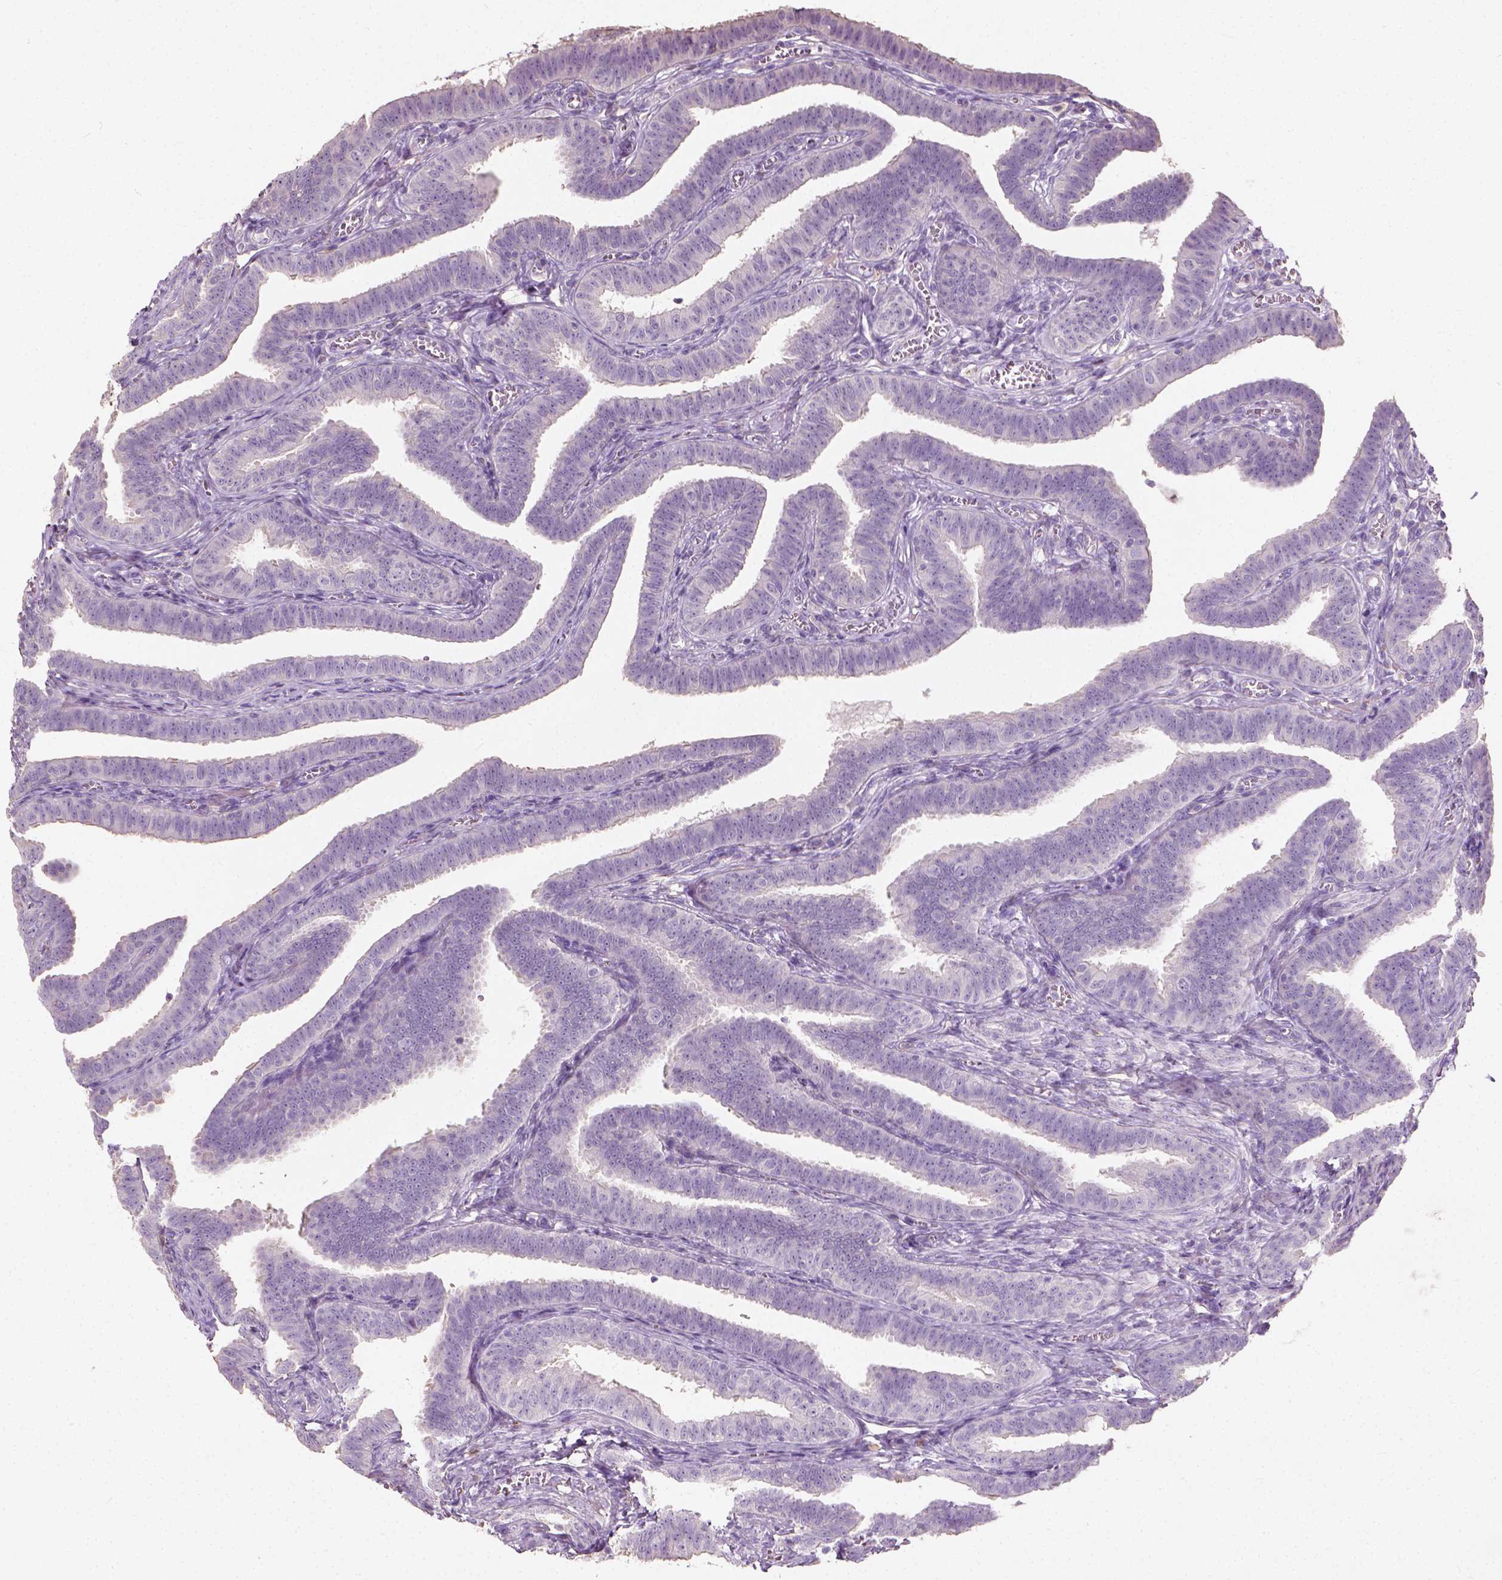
{"staining": {"intensity": "negative", "quantity": "none", "location": "none"}, "tissue": "fallopian tube", "cell_type": "Glandular cells", "image_type": "normal", "snomed": [{"axis": "morphology", "description": "Normal tissue, NOS"}, {"axis": "topography", "description": "Fallopian tube"}], "caption": "Immunohistochemistry photomicrograph of unremarkable fallopian tube: fallopian tube stained with DAB shows no significant protein staining in glandular cells.", "gene": "DHCR24", "patient": {"sex": "female", "age": 25}}